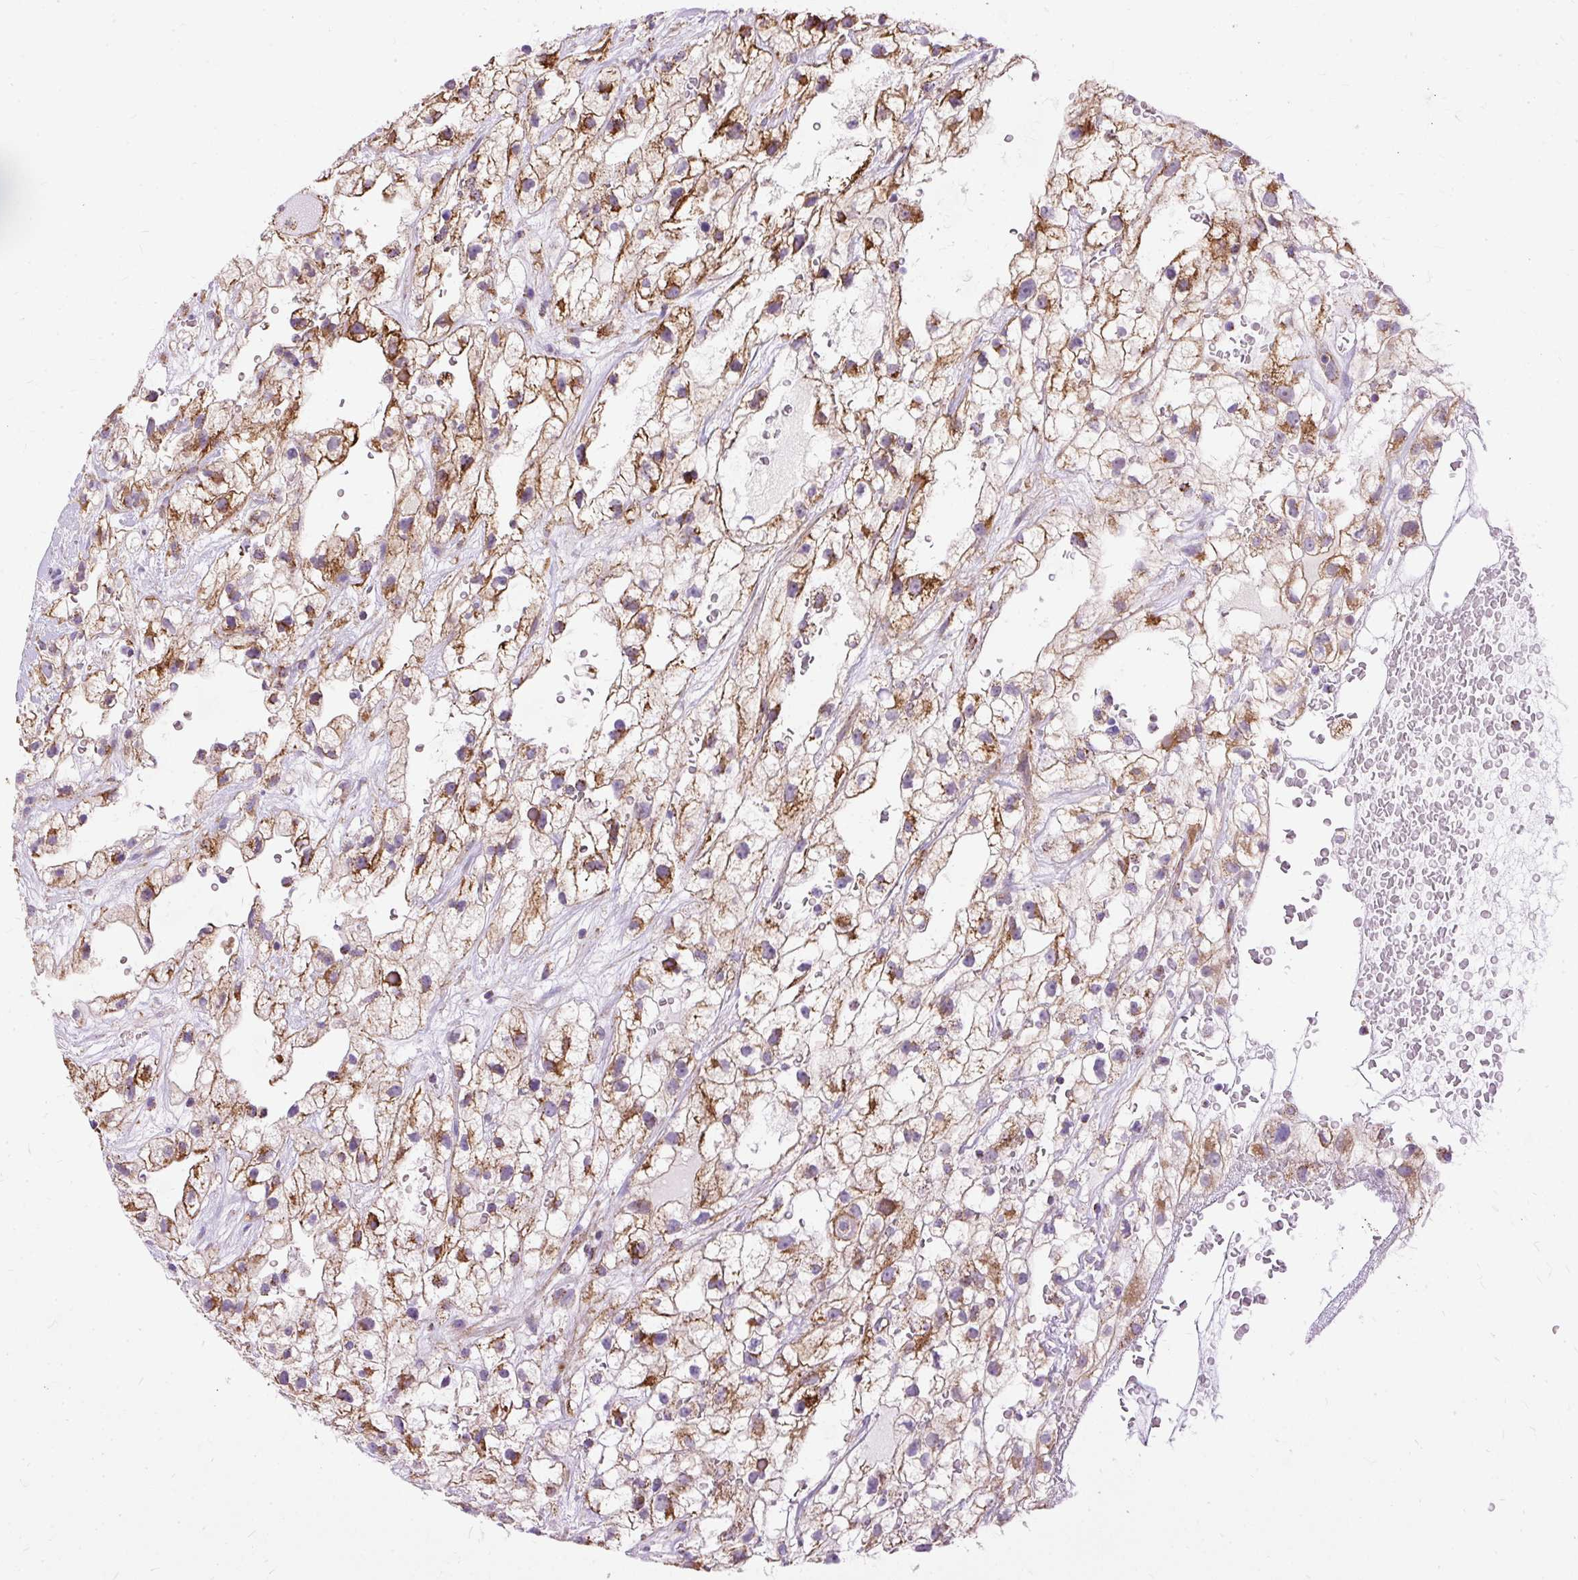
{"staining": {"intensity": "moderate", "quantity": ">75%", "location": "cytoplasmic/membranous"}, "tissue": "renal cancer", "cell_type": "Tumor cells", "image_type": "cancer", "snomed": [{"axis": "morphology", "description": "Adenocarcinoma, NOS"}, {"axis": "topography", "description": "Kidney"}], "caption": "Immunohistochemical staining of human renal adenocarcinoma shows medium levels of moderate cytoplasmic/membranous protein positivity in approximately >75% of tumor cells.", "gene": "CEP290", "patient": {"sex": "male", "age": 59}}